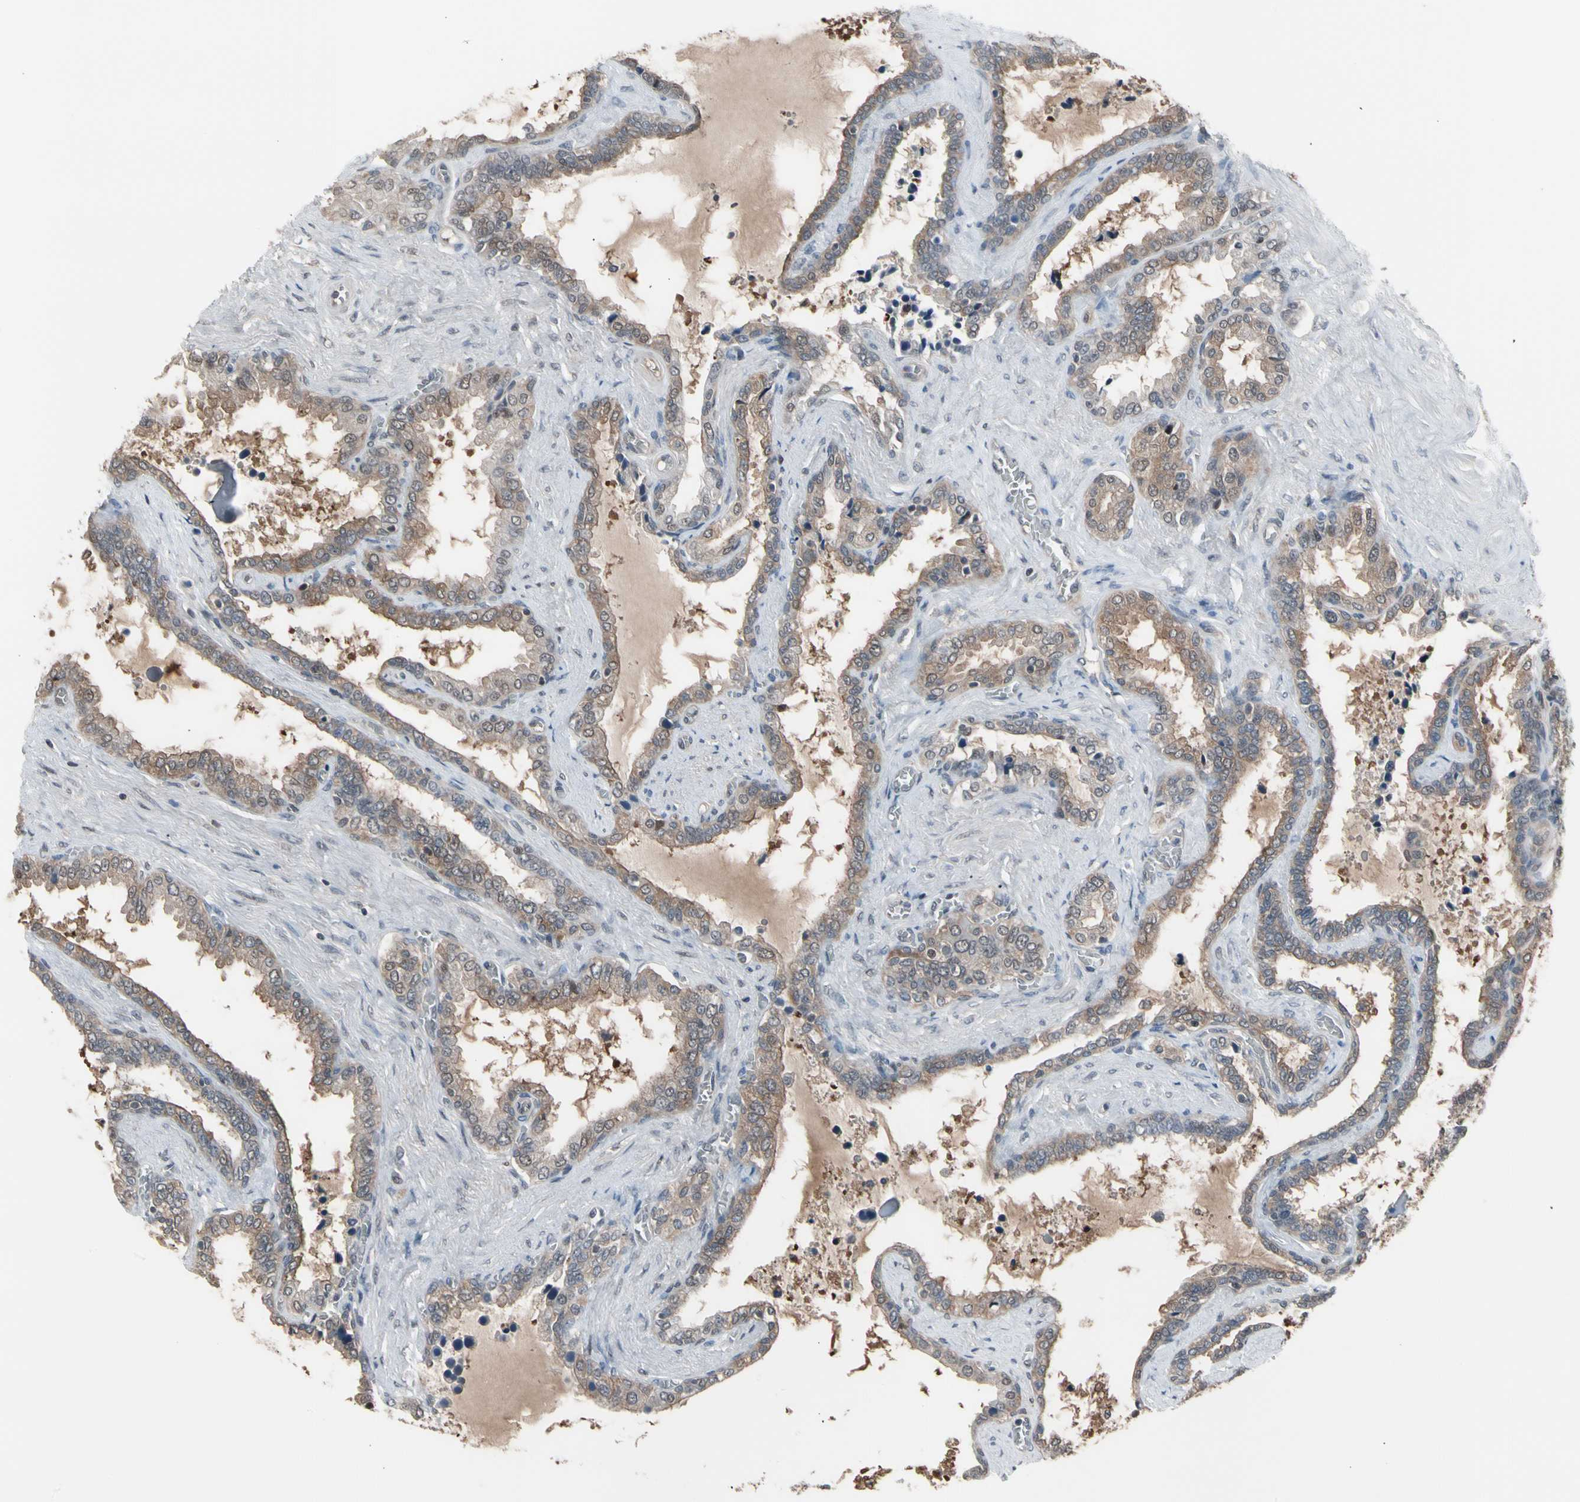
{"staining": {"intensity": "moderate", "quantity": ">75%", "location": "cytoplasmic/membranous"}, "tissue": "seminal vesicle", "cell_type": "Glandular cells", "image_type": "normal", "snomed": [{"axis": "morphology", "description": "Normal tissue, NOS"}, {"axis": "topography", "description": "Seminal veicle"}], "caption": "Protein expression analysis of benign seminal vesicle exhibits moderate cytoplasmic/membranous expression in about >75% of glandular cells. The staining is performed using DAB brown chromogen to label protein expression. The nuclei are counter-stained blue using hematoxylin.", "gene": "ENSG00000256646", "patient": {"sex": "male", "age": 46}}